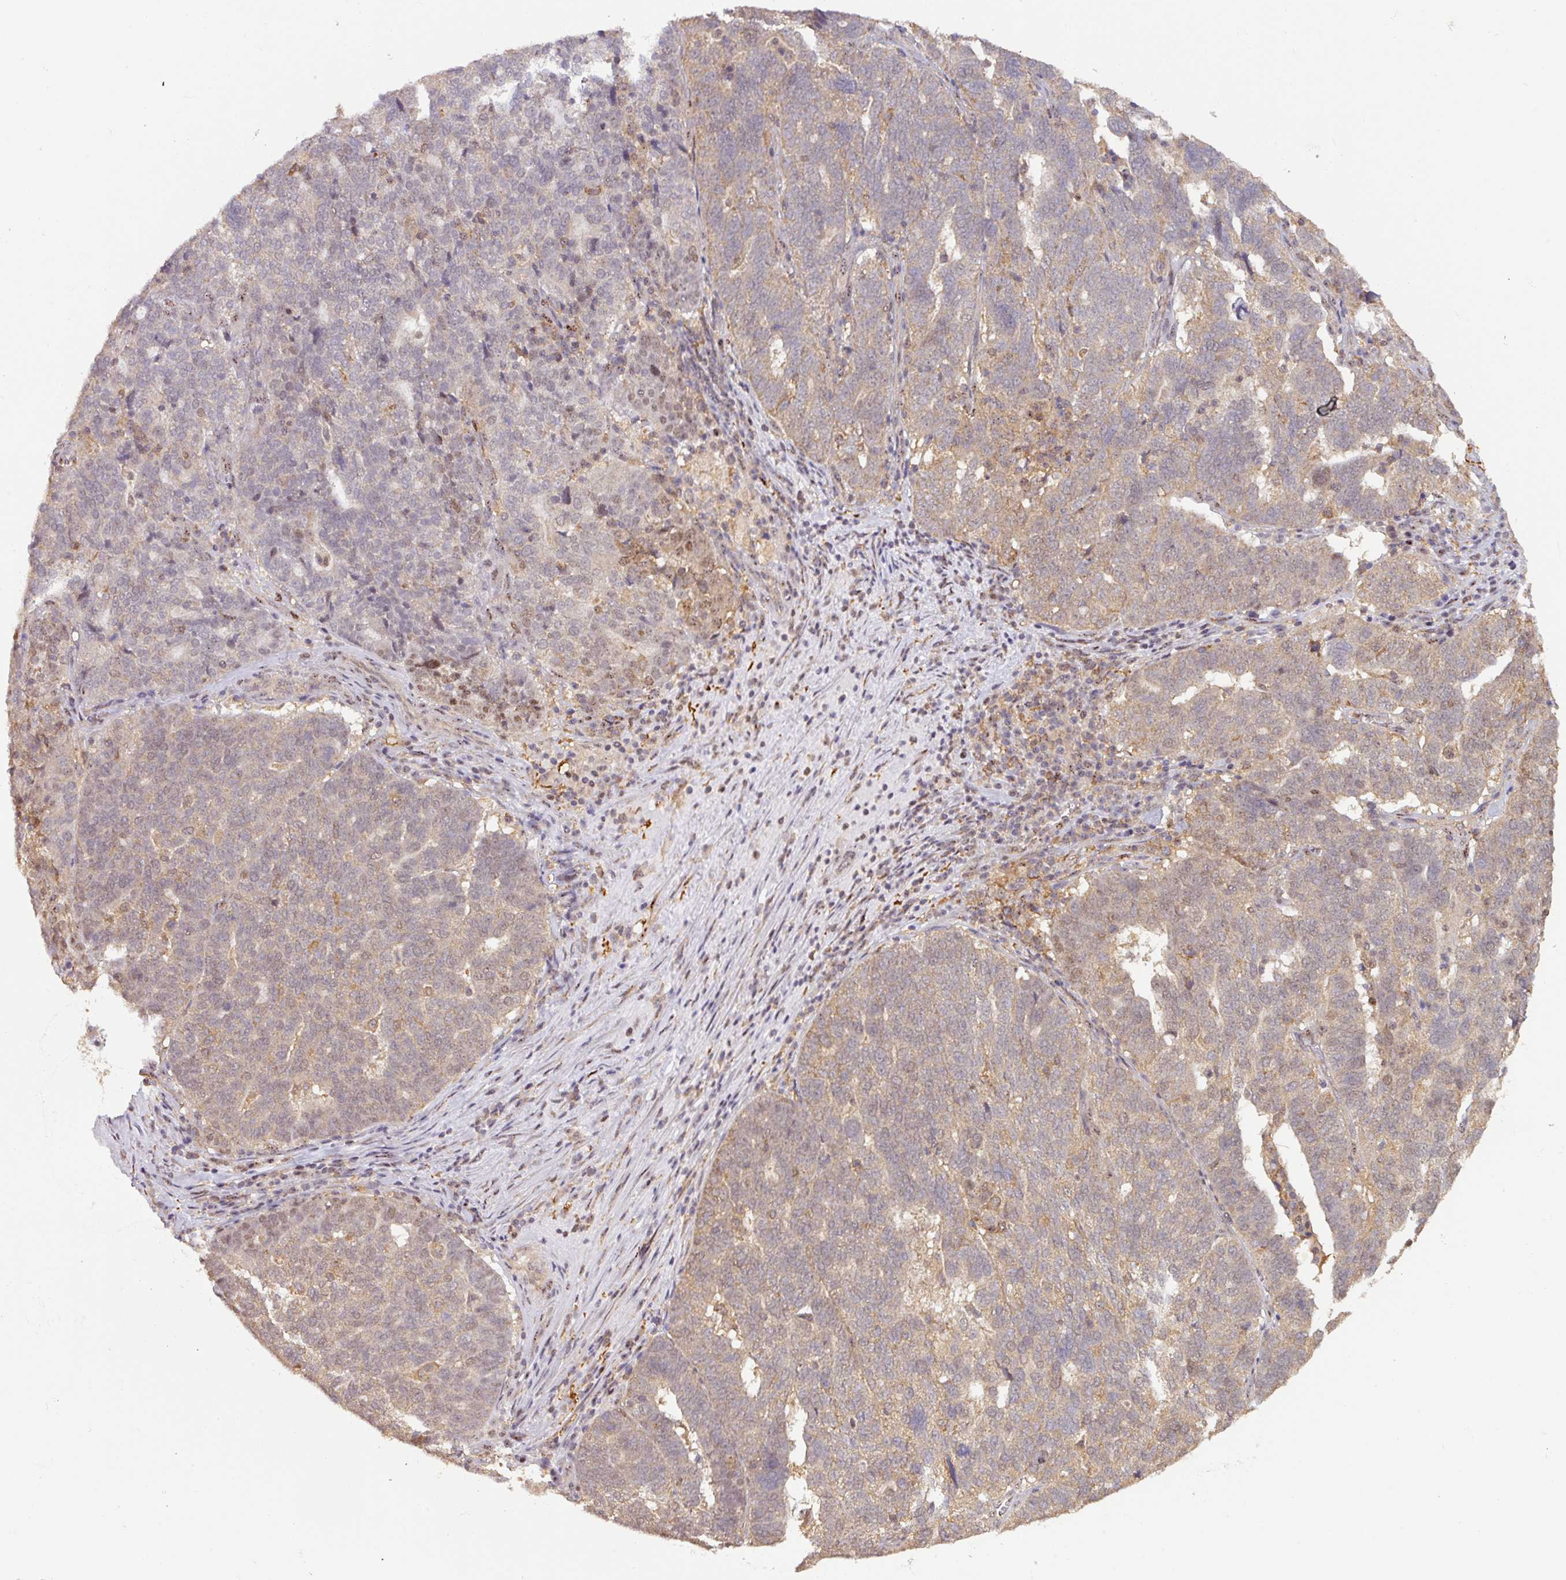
{"staining": {"intensity": "weak", "quantity": "<25%", "location": "cytoplasmic/membranous"}, "tissue": "ovarian cancer", "cell_type": "Tumor cells", "image_type": "cancer", "snomed": [{"axis": "morphology", "description": "Cystadenocarcinoma, serous, NOS"}, {"axis": "topography", "description": "Ovary"}], "caption": "Immunohistochemistry micrograph of human ovarian cancer (serous cystadenocarcinoma) stained for a protein (brown), which demonstrates no expression in tumor cells.", "gene": "ZNF322", "patient": {"sex": "female", "age": 59}}